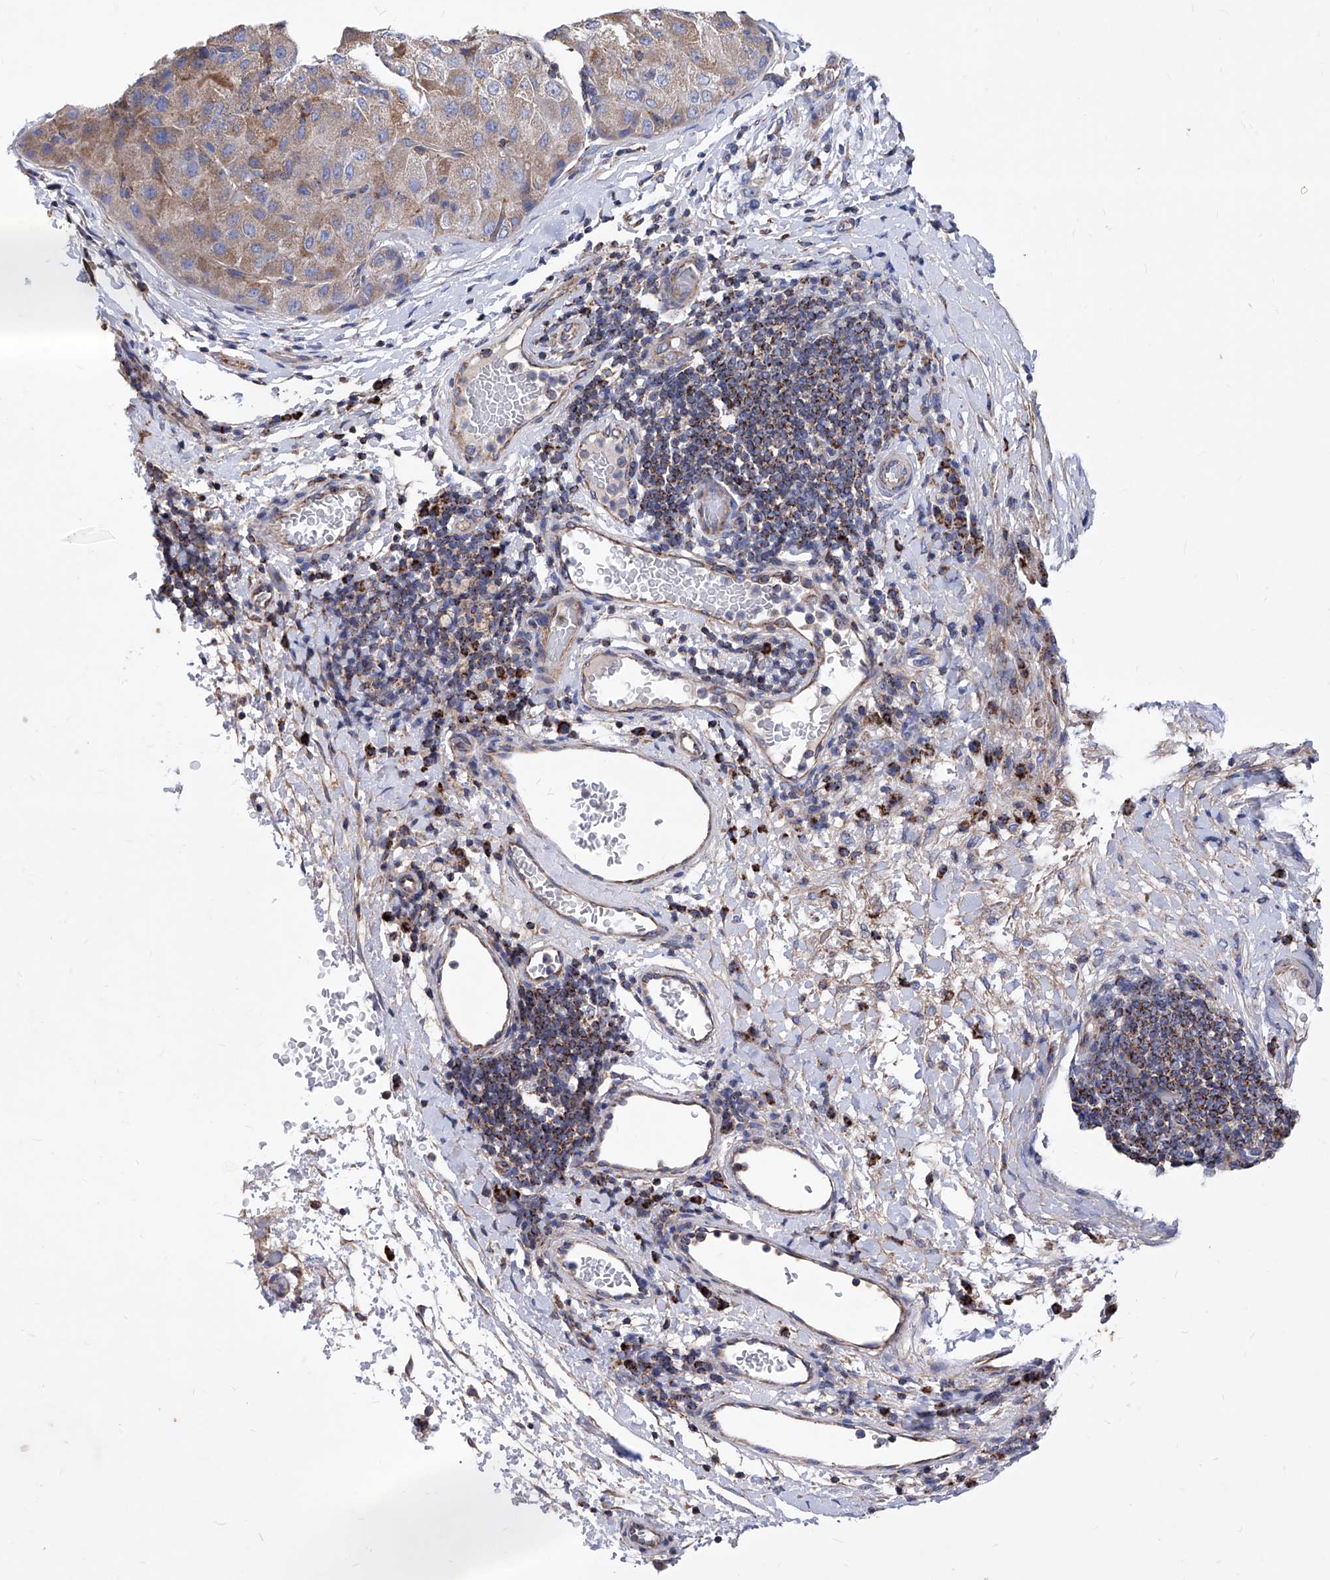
{"staining": {"intensity": "moderate", "quantity": ">75%", "location": "cytoplasmic/membranous"}, "tissue": "liver cancer", "cell_type": "Tumor cells", "image_type": "cancer", "snomed": [{"axis": "morphology", "description": "Carcinoma, Hepatocellular, NOS"}, {"axis": "topography", "description": "Liver"}], "caption": "A photomicrograph showing moderate cytoplasmic/membranous expression in about >75% of tumor cells in hepatocellular carcinoma (liver), as visualized by brown immunohistochemical staining.", "gene": "HRNR", "patient": {"sex": "male", "age": 80}}